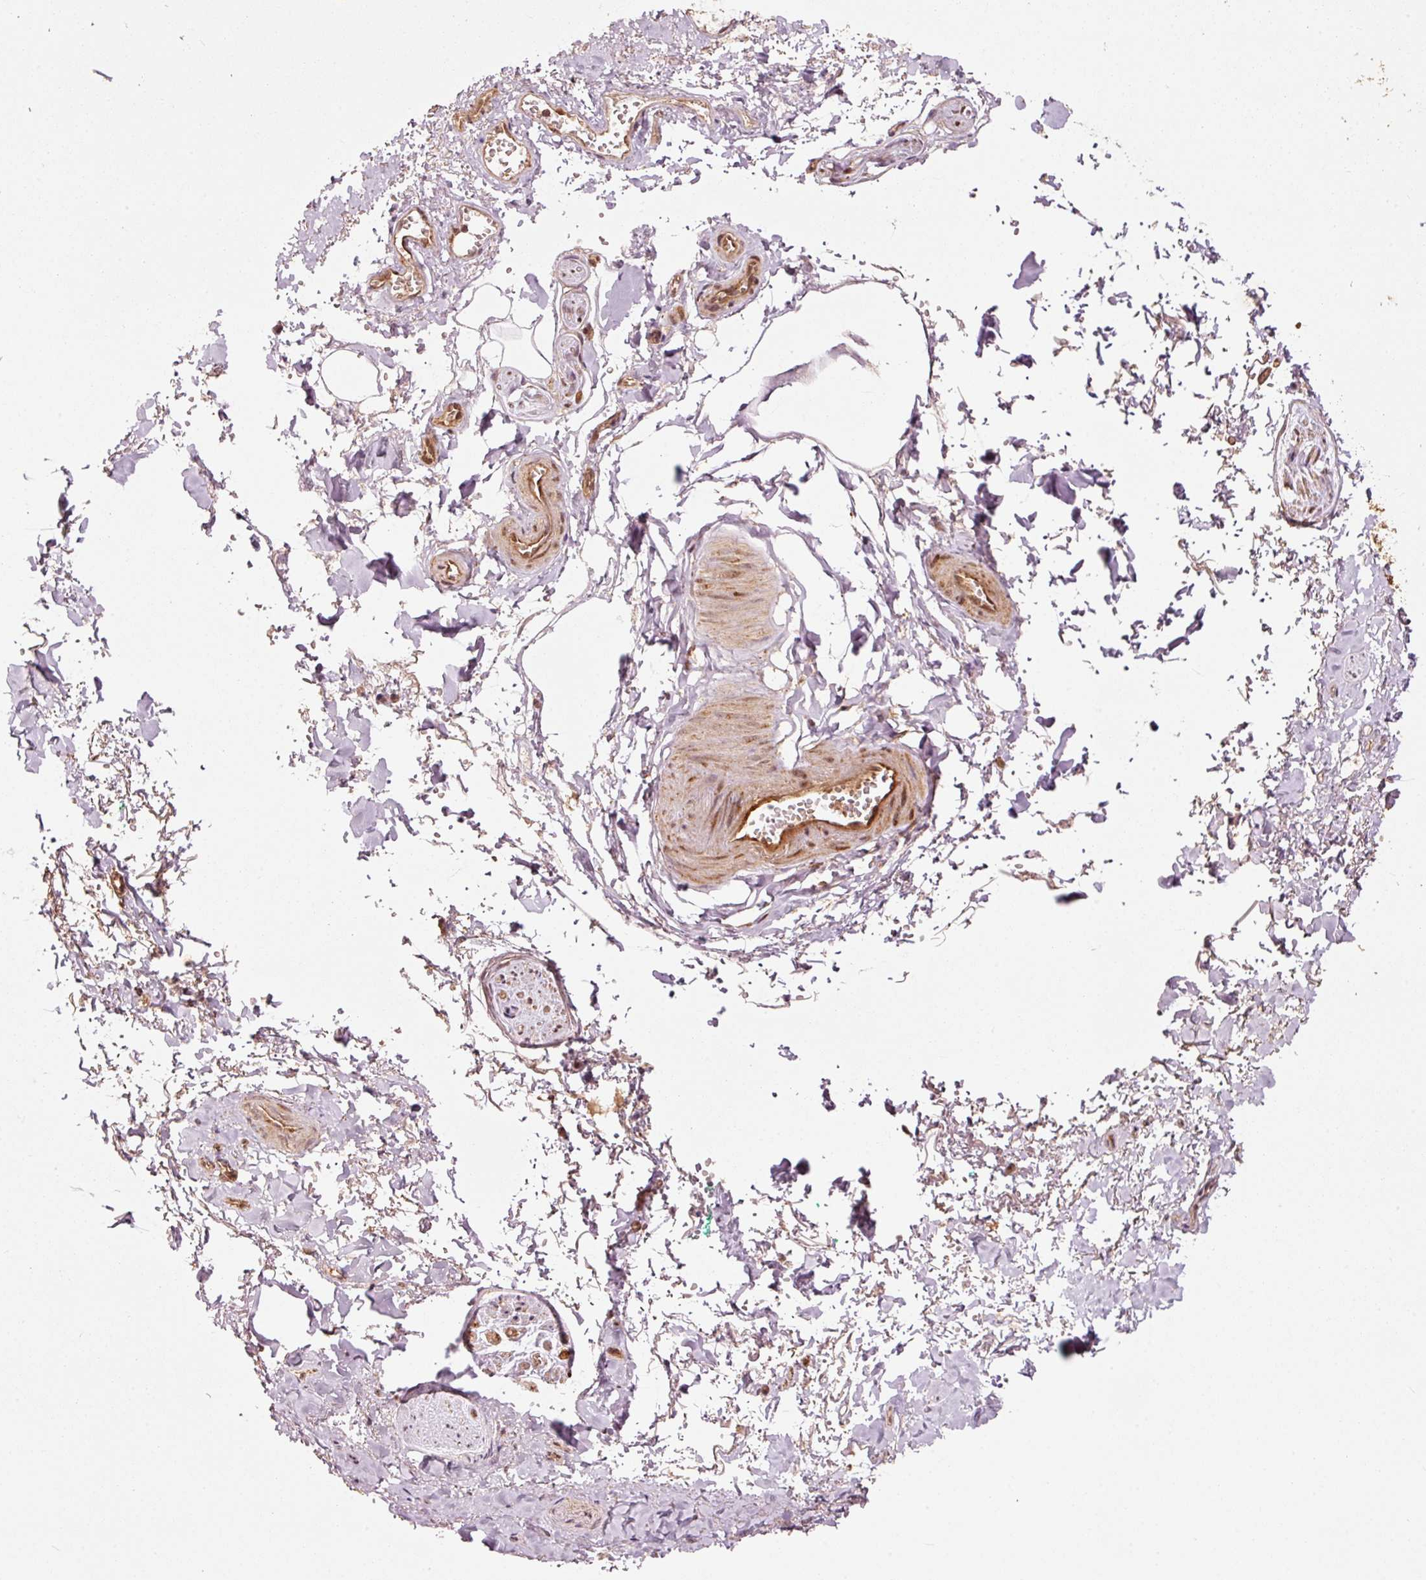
{"staining": {"intensity": "moderate", "quantity": ">75%", "location": "cytoplasmic/membranous"}, "tissue": "adipose tissue", "cell_type": "Adipocytes", "image_type": "normal", "snomed": [{"axis": "morphology", "description": "Normal tissue, NOS"}, {"axis": "topography", "description": "Vulva"}, {"axis": "topography", "description": "Vagina"}, {"axis": "topography", "description": "Peripheral nerve tissue"}], "caption": "Protein staining by immunohistochemistry (IHC) displays moderate cytoplasmic/membranous staining in approximately >75% of adipocytes in benign adipose tissue. (Brightfield microscopy of DAB IHC at high magnification).", "gene": "MRPL16", "patient": {"sex": "female", "age": 66}}